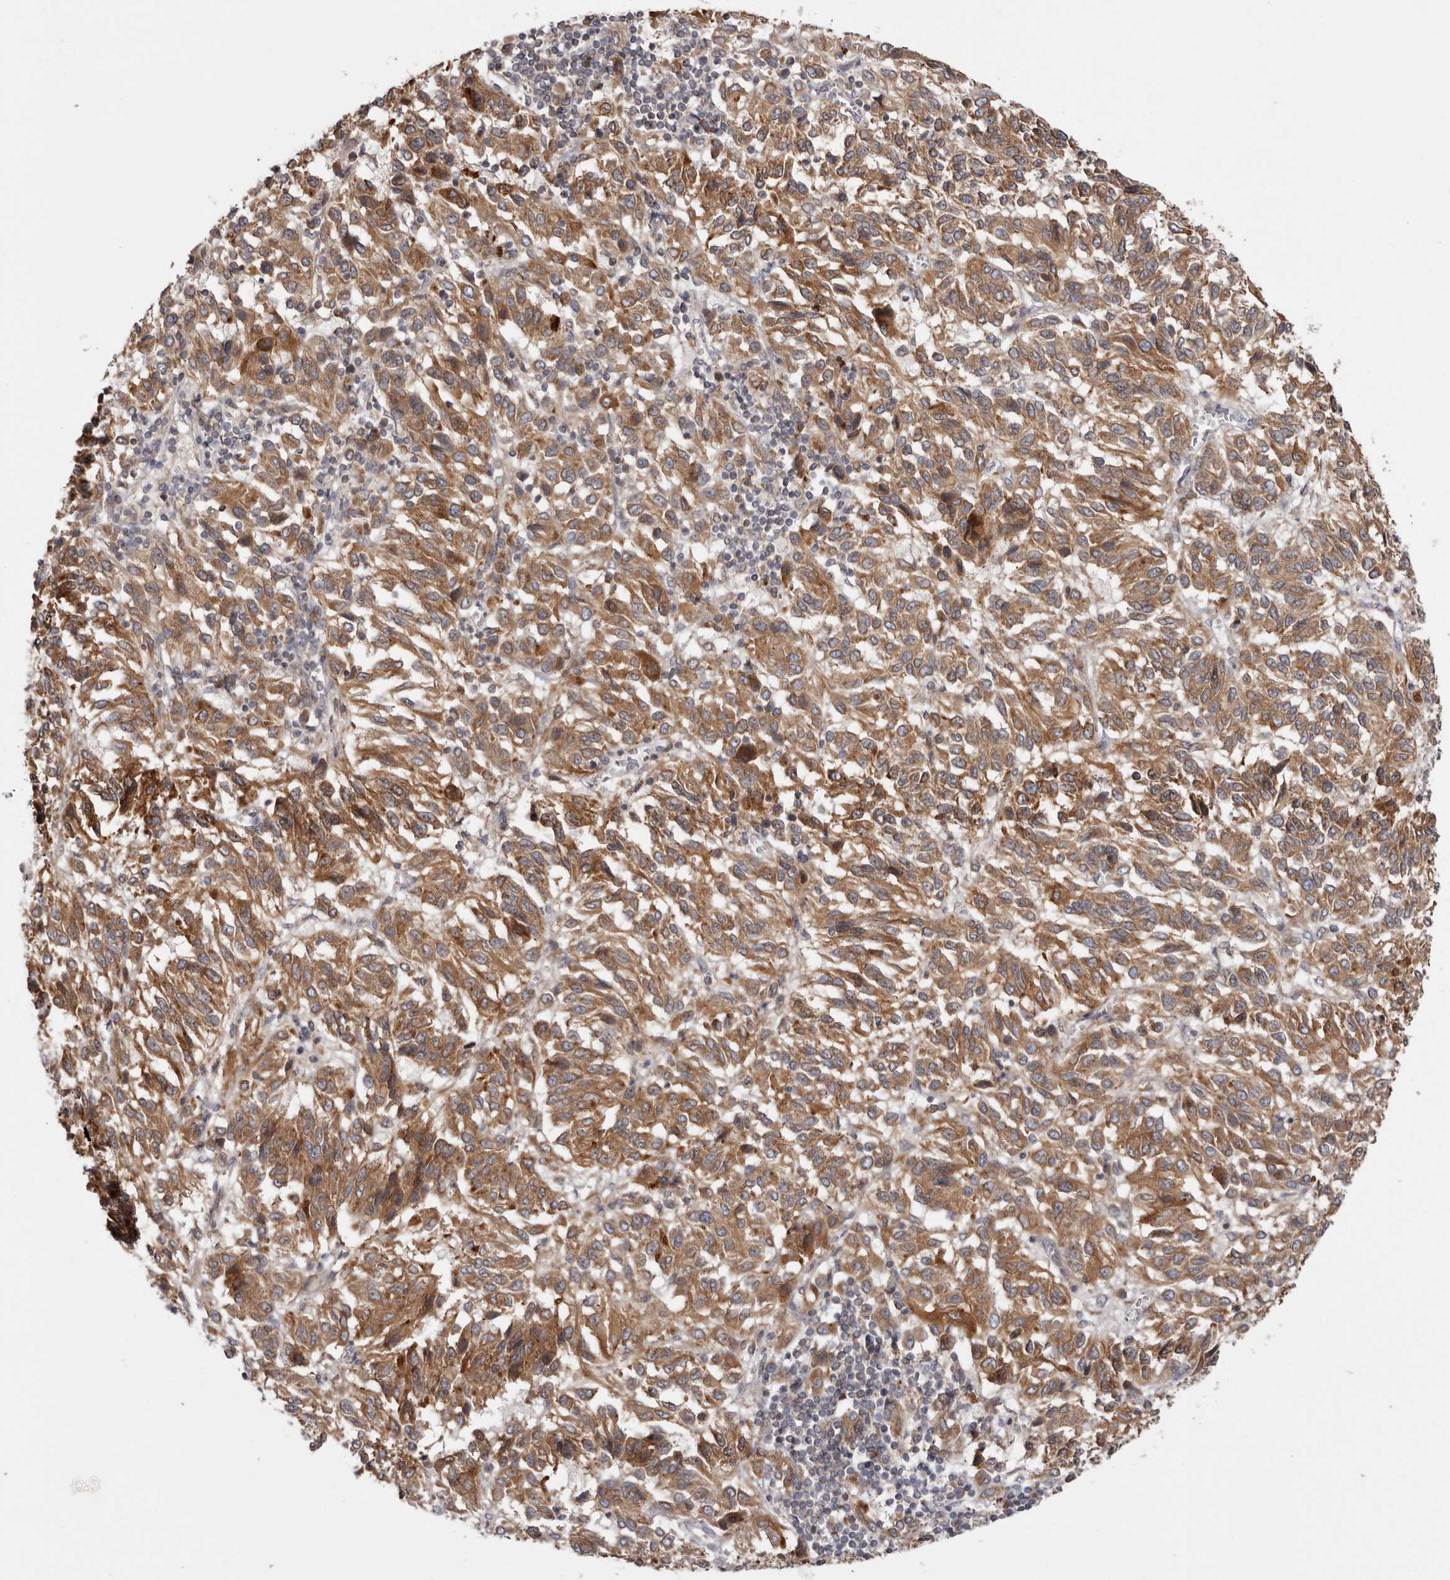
{"staining": {"intensity": "moderate", "quantity": ">75%", "location": "cytoplasmic/membranous"}, "tissue": "melanoma", "cell_type": "Tumor cells", "image_type": "cancer", "snomed": [{"axis": "morphology", "description": "Malignant melanoma, Metastatic site"}, {"axis": "topography", "description": "Lung"}], "caption": "Protein staining by IHC demonstrates moderate cytoplasmic/membranous positivity in about >75% of tumor cells in malignant melanoma (metastatic site).", "gene": "TMUB1", "patient": {"sex": "male", "age": 64}}